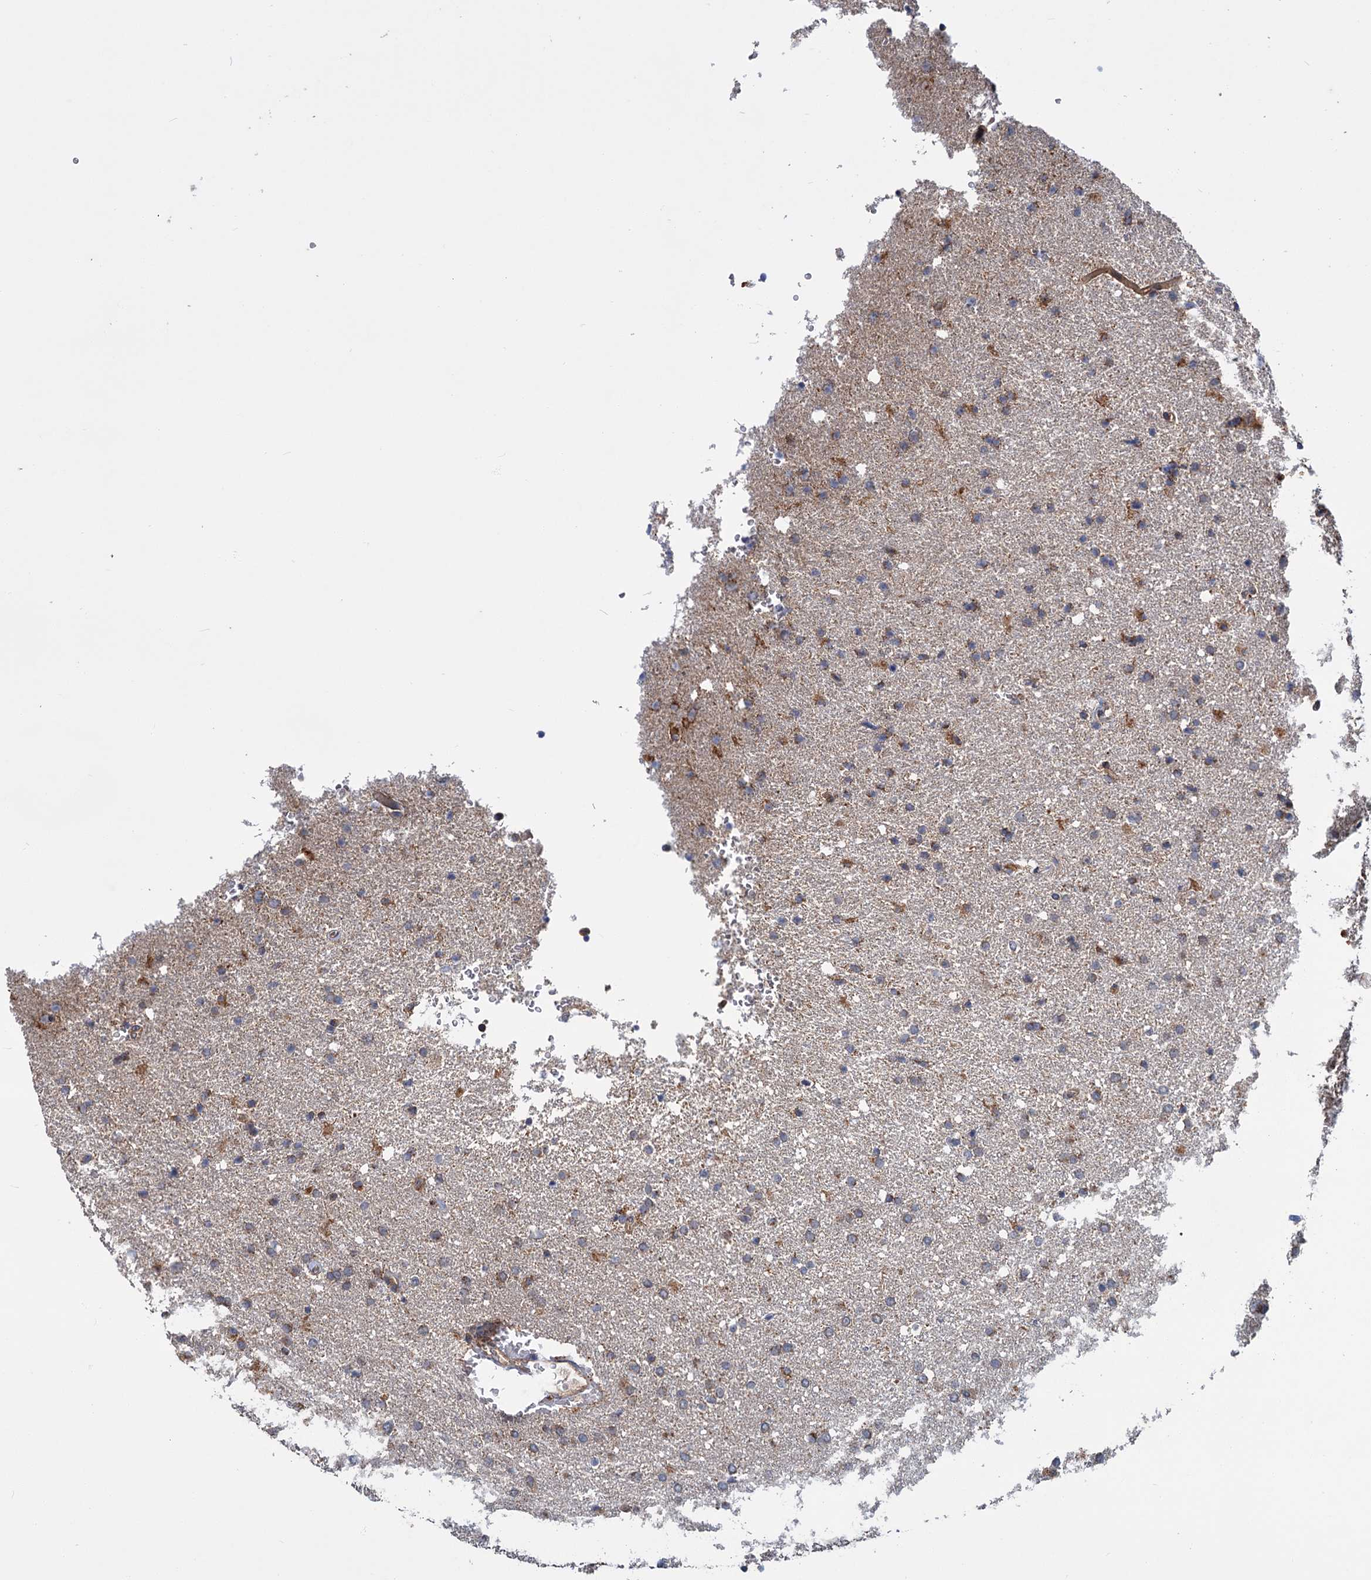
{"staining": {"intensity": "weak", "quantity": "25%-75%", "location": "cytoplasmic/membranous"}, "tissue": "glioma", "cell_type": "Tumor cells", "image_type": "cancer", "snomed": [{"axis": "morphology", "description": "Glioma, malignant, High grade"}, {"axis": "topography", "description": "Brain"}], "caption": "A high-resolution photomicrograph shows IHC staining of glioma, which exhibits weak cytoplasmic/membranous expression in approximately 25%-75% of tumor cells.", "gene": "DYNC2H1", "patient": {"sex": "male", "age": 72}}